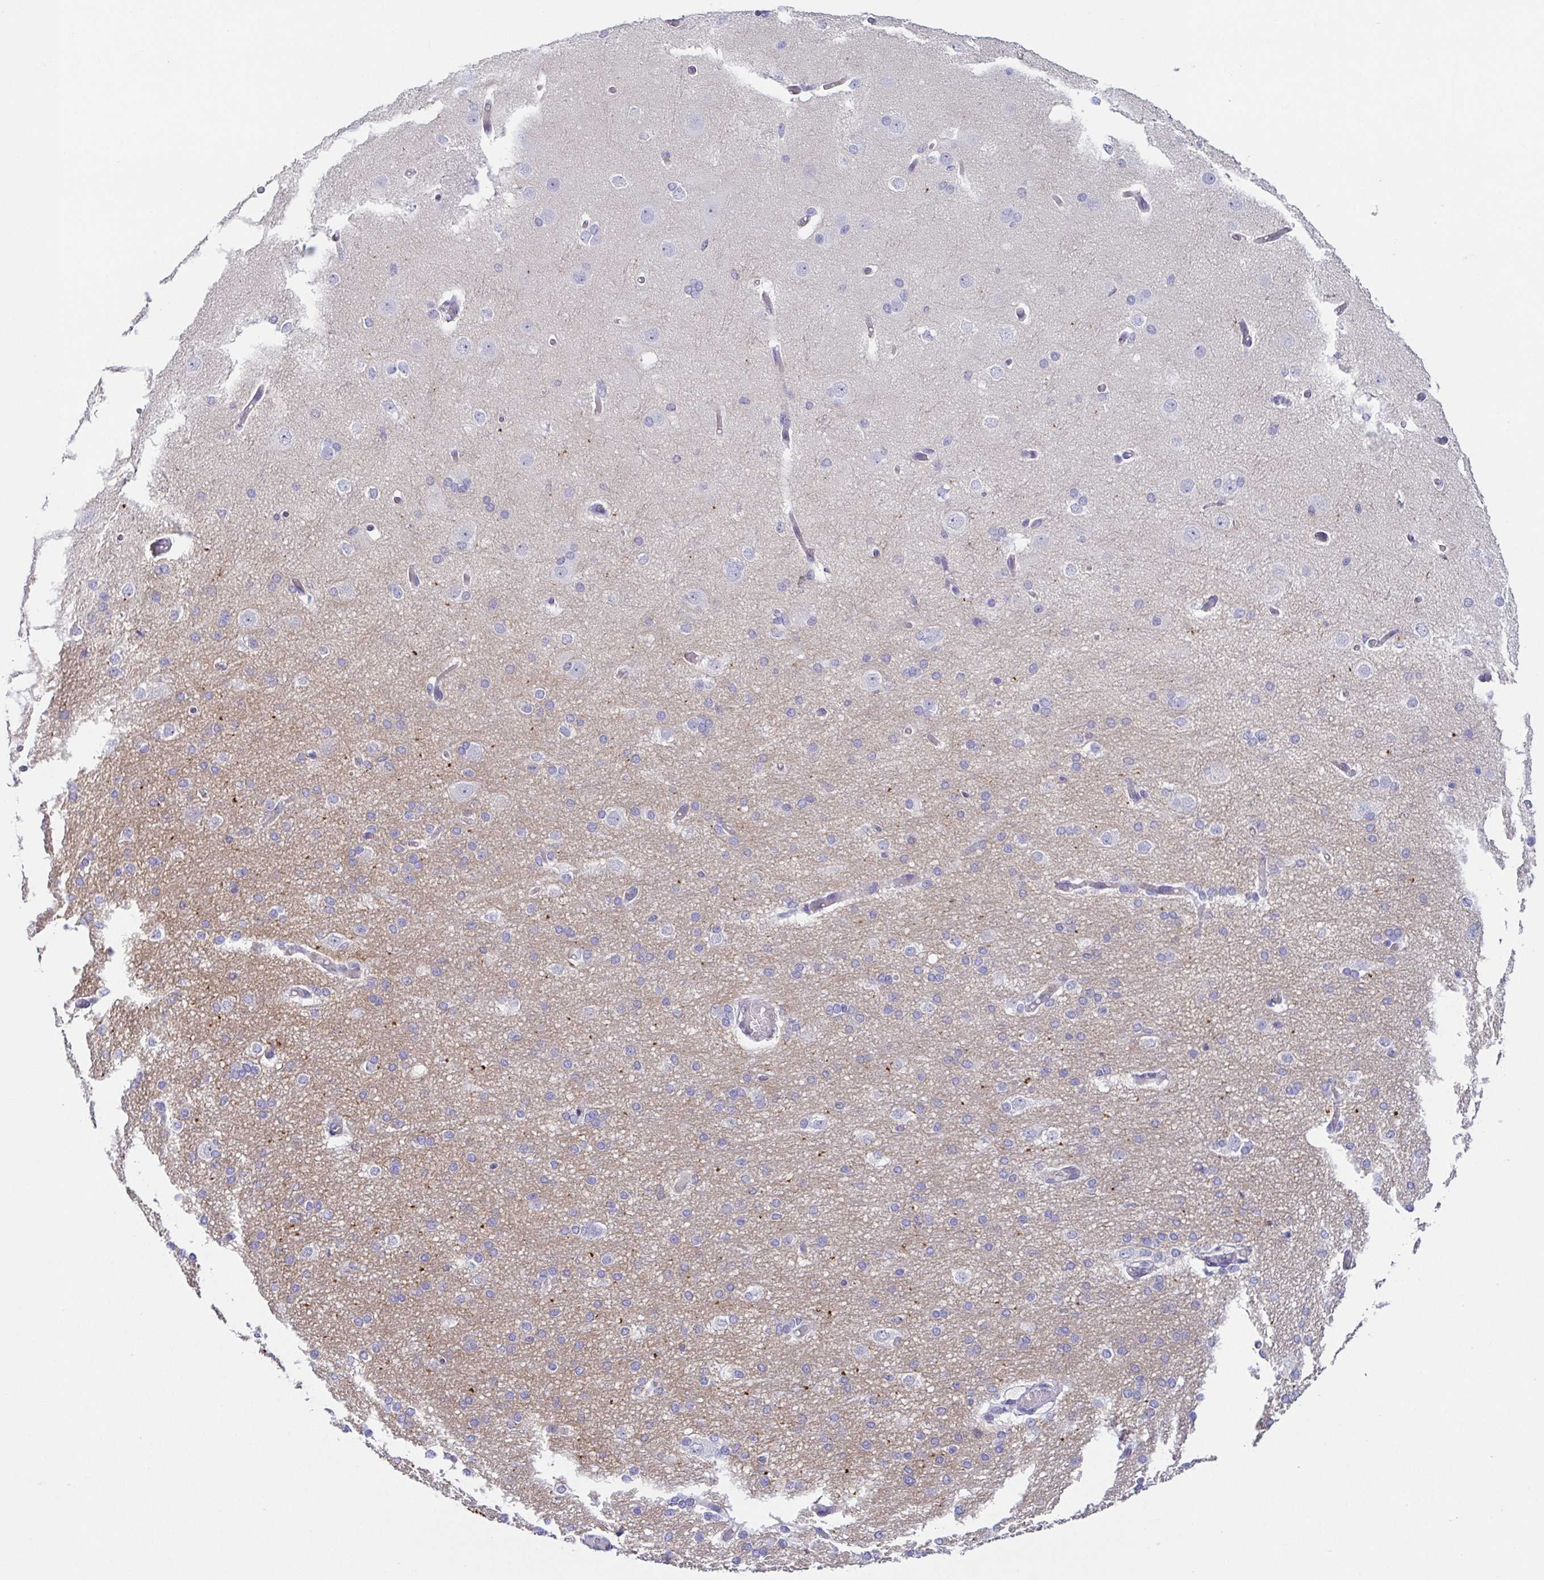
{"staining": {"intensity": "negative", "quantity": "none", "location": "none"}, "tissue": "cerebral cortex", "cell_type": "Endothelial cells", "image_type": "normal", "snomed": [{"axis": "morphology", "description": "Normal tissue, NOS"}, {"axis": "morphology", "description": "Inflammation, NOS"}, {"axis": "topography", "description": "Cerebral cortex"}], "caption": "The histopathology image displays no significant staining in endothelial cells of cerebral cortex.", "gene": "HAPLN2", "patient": {"sex": "male", "age": 6}}